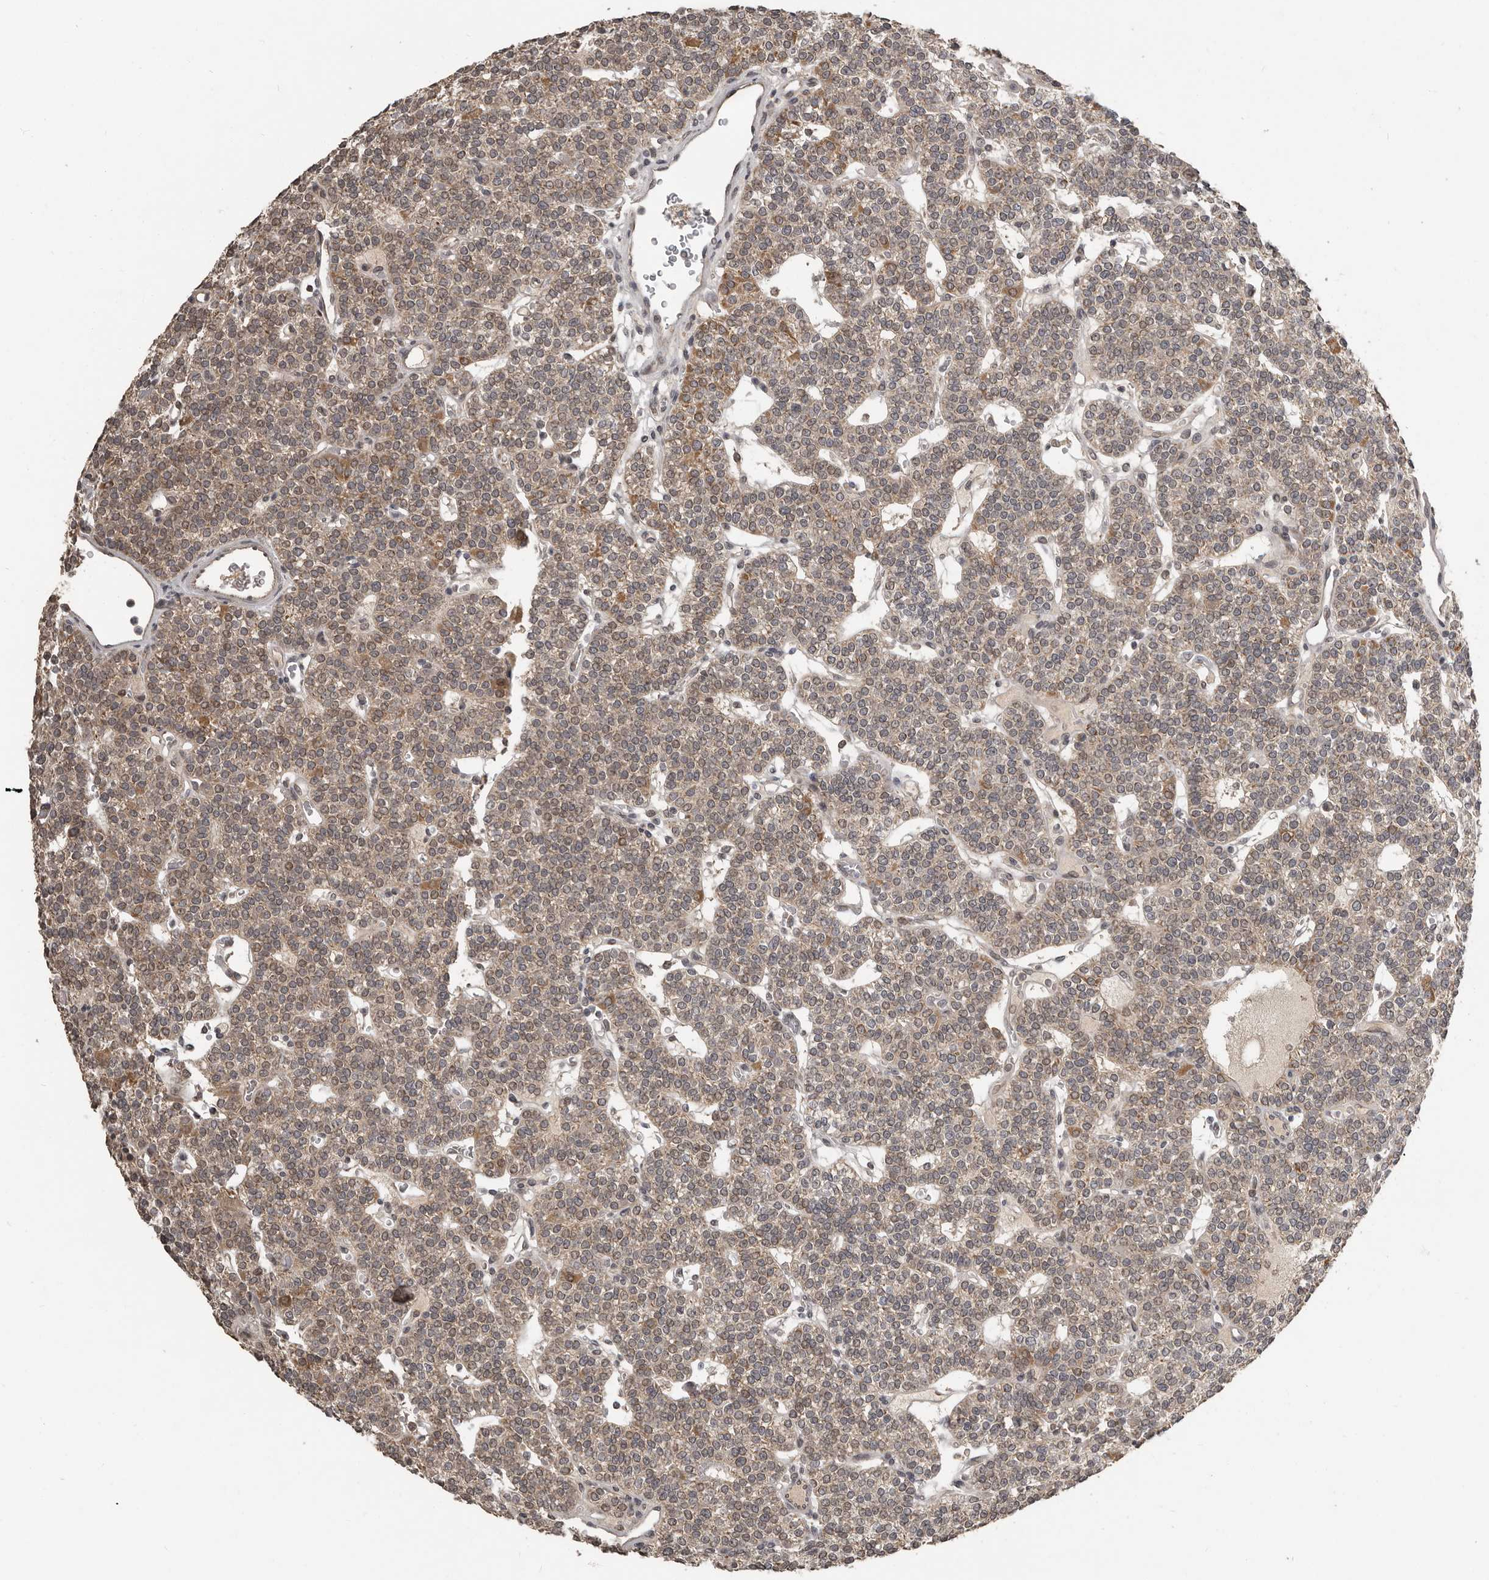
{"staining": {"intensity": "moderate", "quantity": ">75%", "location": "cytoplasmic/membranous"}, "tissue": "parathyroid gland", "cell_type": "Glandular cells", "image_type": "normal", "snomed": [{"axis": "morphology", "description": "Normal tissue, NOS"}, {"axis": "topography", "description": "Parathyroid gland"}], "caption": "A brown stain labels moderate cytoplasmic/membranous expression of a protein in glandular cells of normal parathyroid gland. (DAB IHC with brightfield microscopy, high magnification).", "gene": "ZFP14", "patient": {"sex": "male", "age": 83}}